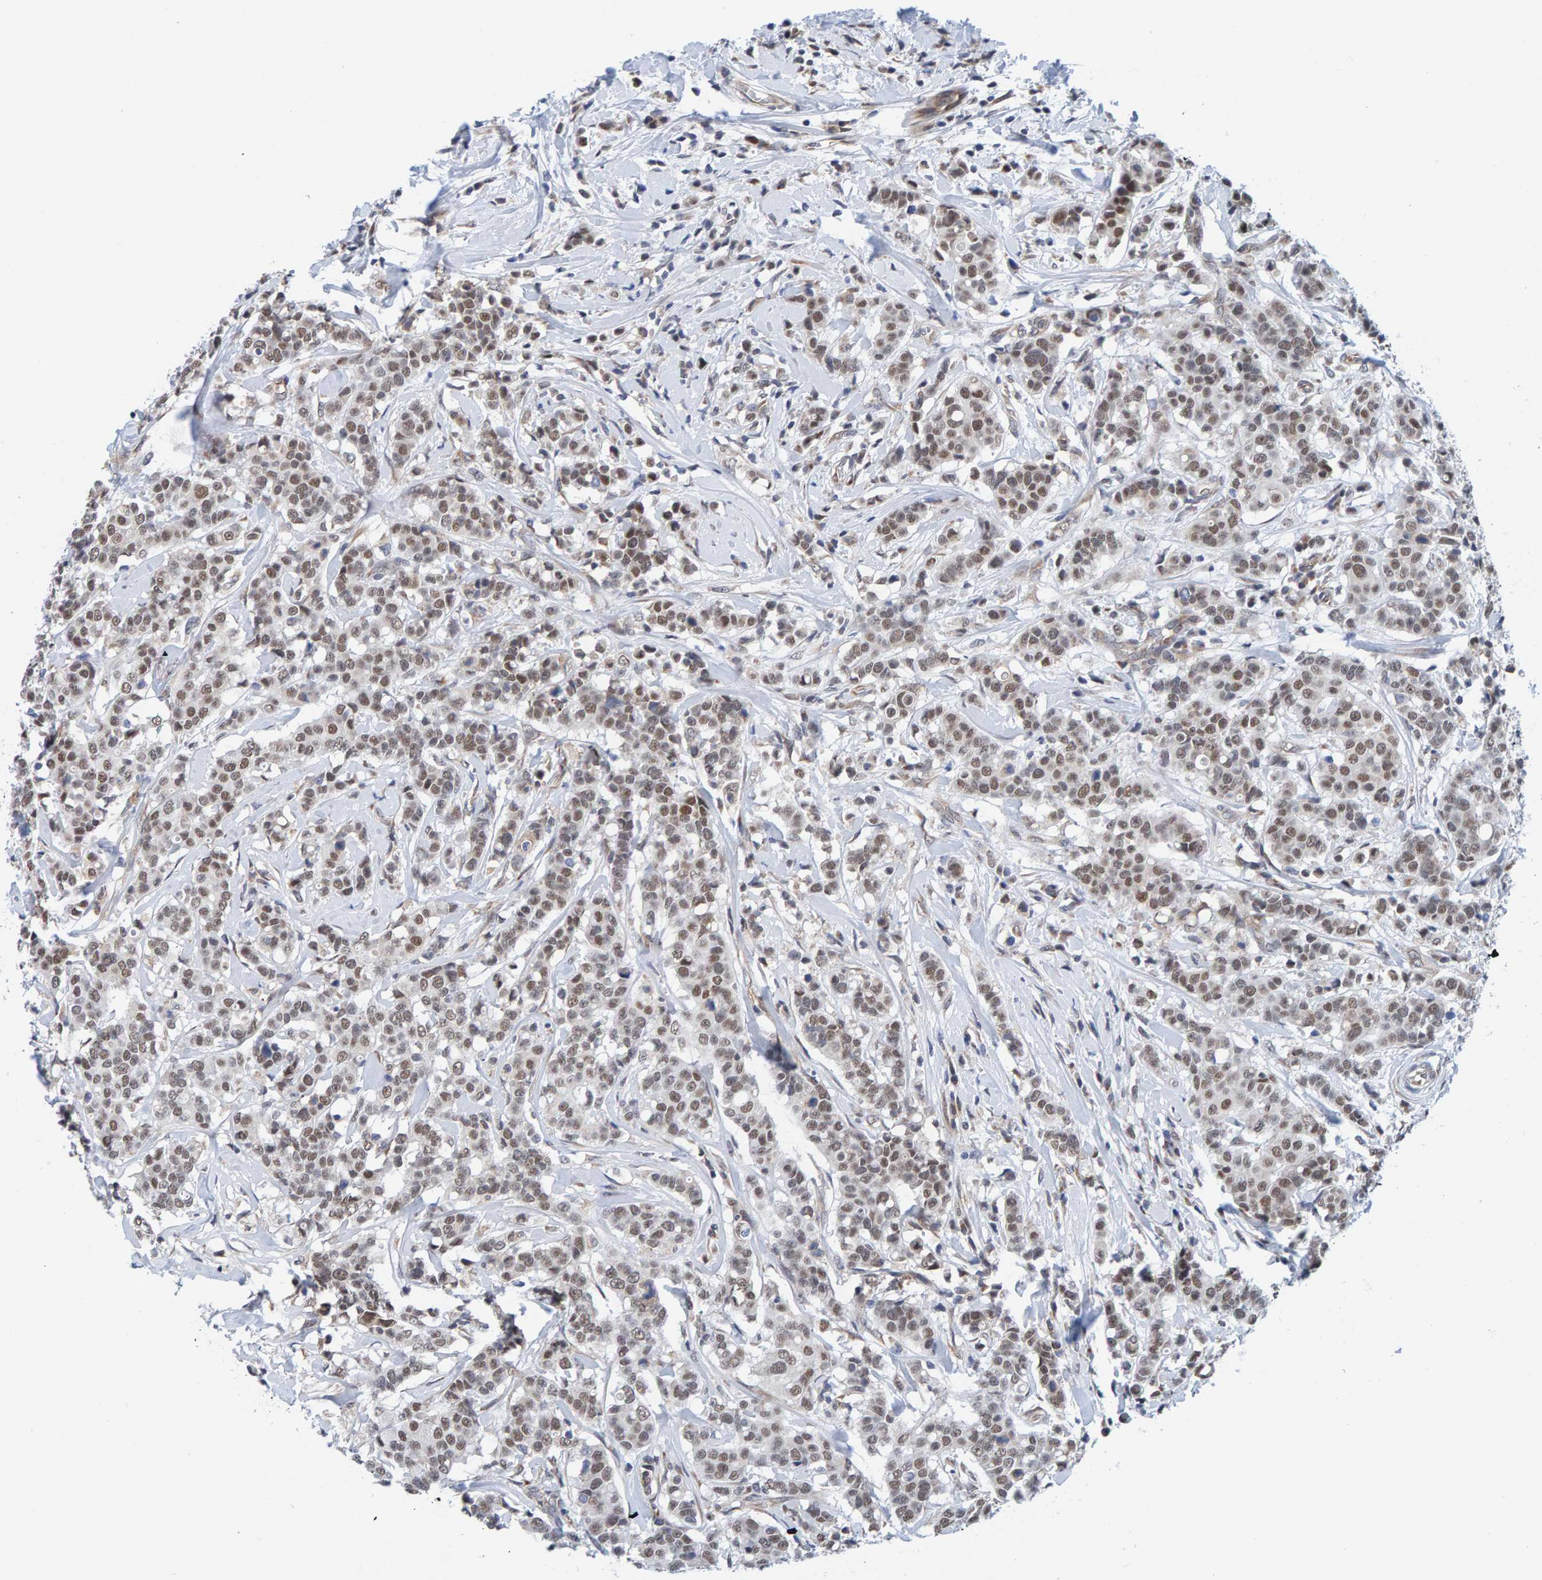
{"staining": {"intensity": "weak", "quantity": ">75%", "location": "cytoplasmic/membranous,nuclear"}, "tissue": "breast cancer", "cell_type": "Tumor cells", "image_type": "cancer", "snomed": [{"axis": "morphology", "description": "Duct carcinoma"}, {"axis": "topography", "description": "Breast"}], "caption": "This is an image of immunohistochemistry (IHC) staining of breast cancer, which shows weak expression in the cytoplasmic/membranous and nuclear of tumor cells.", "gene": "SCRN2", "patient": {"sex": "female", "age": 27}}